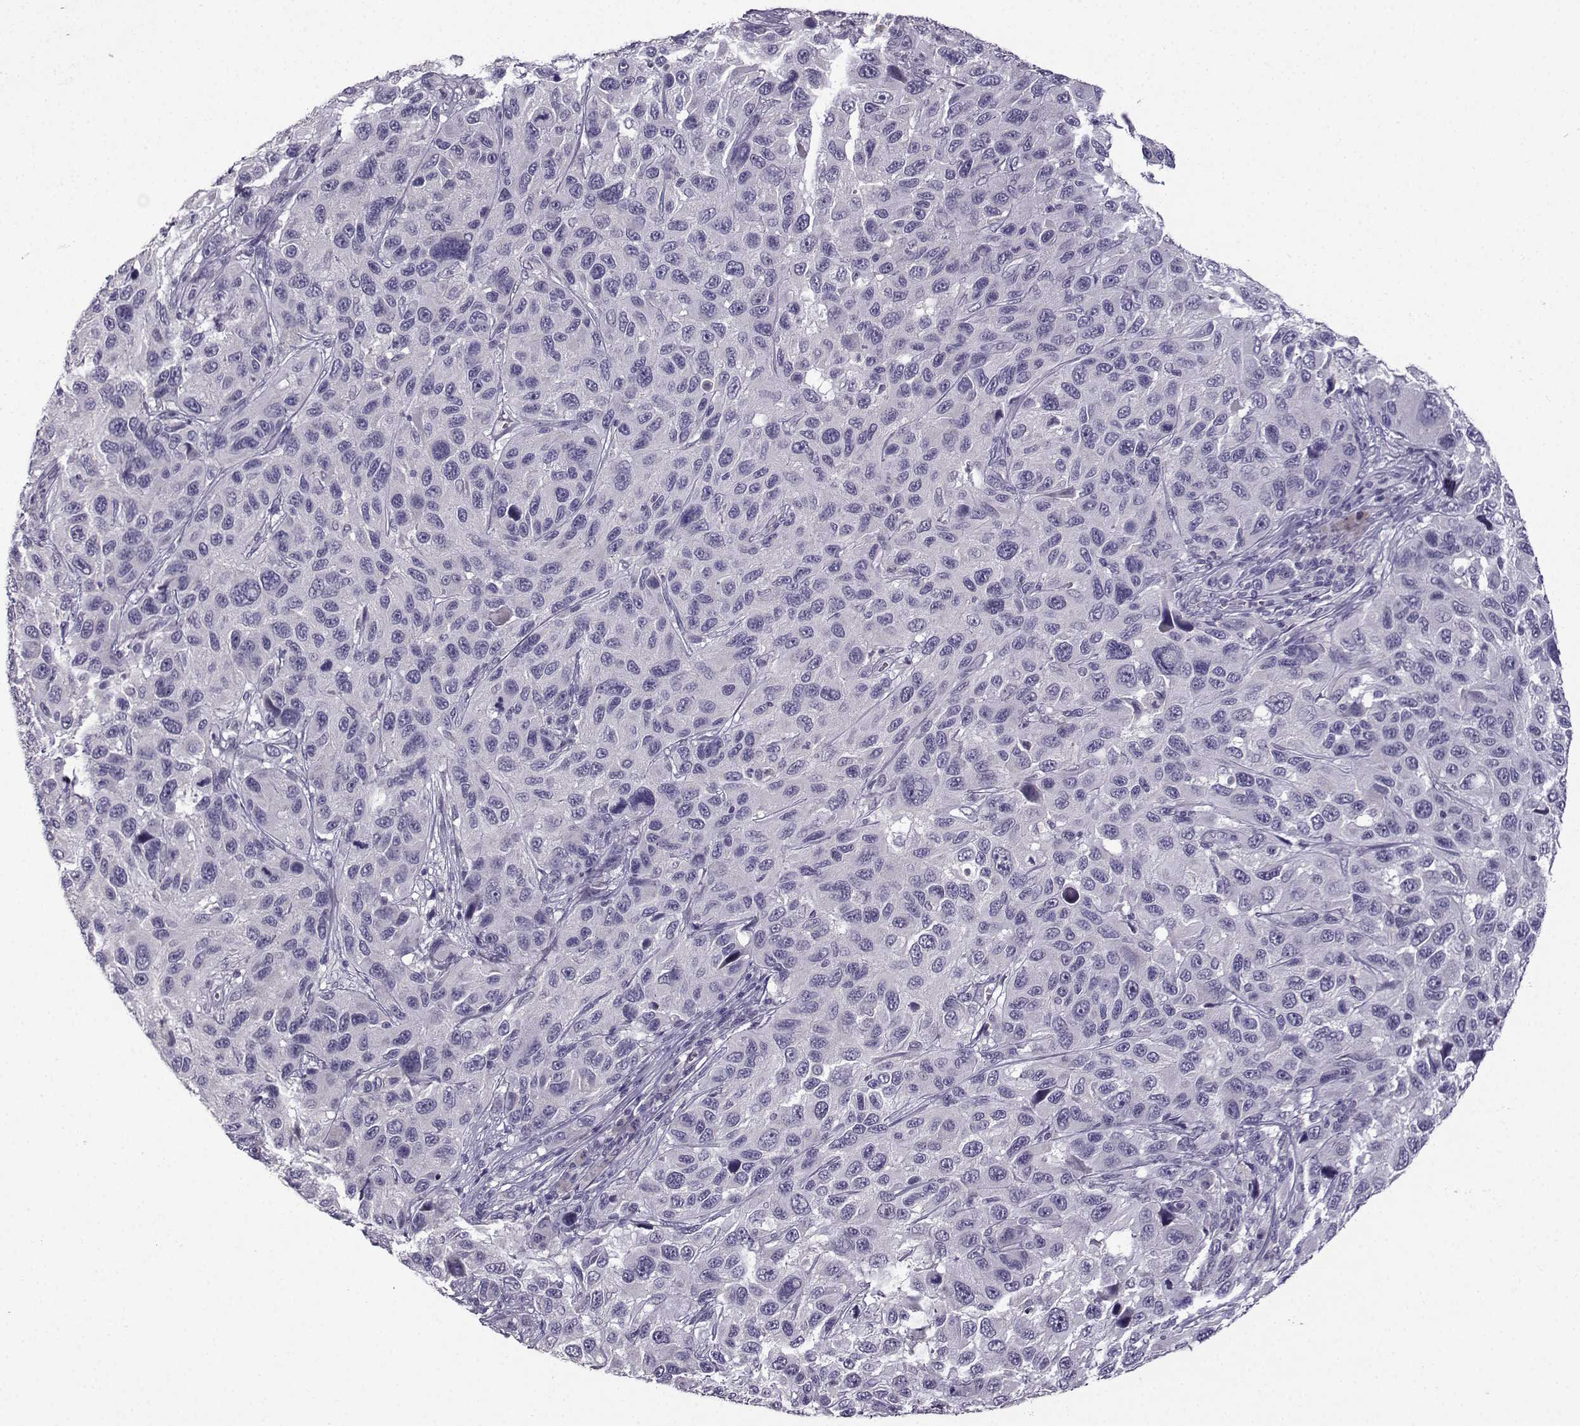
{"staining": {"intensity": "negative", "quantity": "none", "location": "none"}, "tissue": "melanoma", "cell_type": "Tumor cells", "image_type": "cancer", "snomed": [{"axis": "morphology", "description": "Malignant melanoma, NOS"}, {"axis": "topography", "description": "Skin"}], "caption": "Tumor cells are negative for protein expression in human melanoma. The staining is performed using DAB (3,3'-diaminobenzidine) brown chromogen with nuclei counter-stained in using hematoxylin.", "gene": "CRYBB1", "patient": {"sex": "male", "age": 53}}